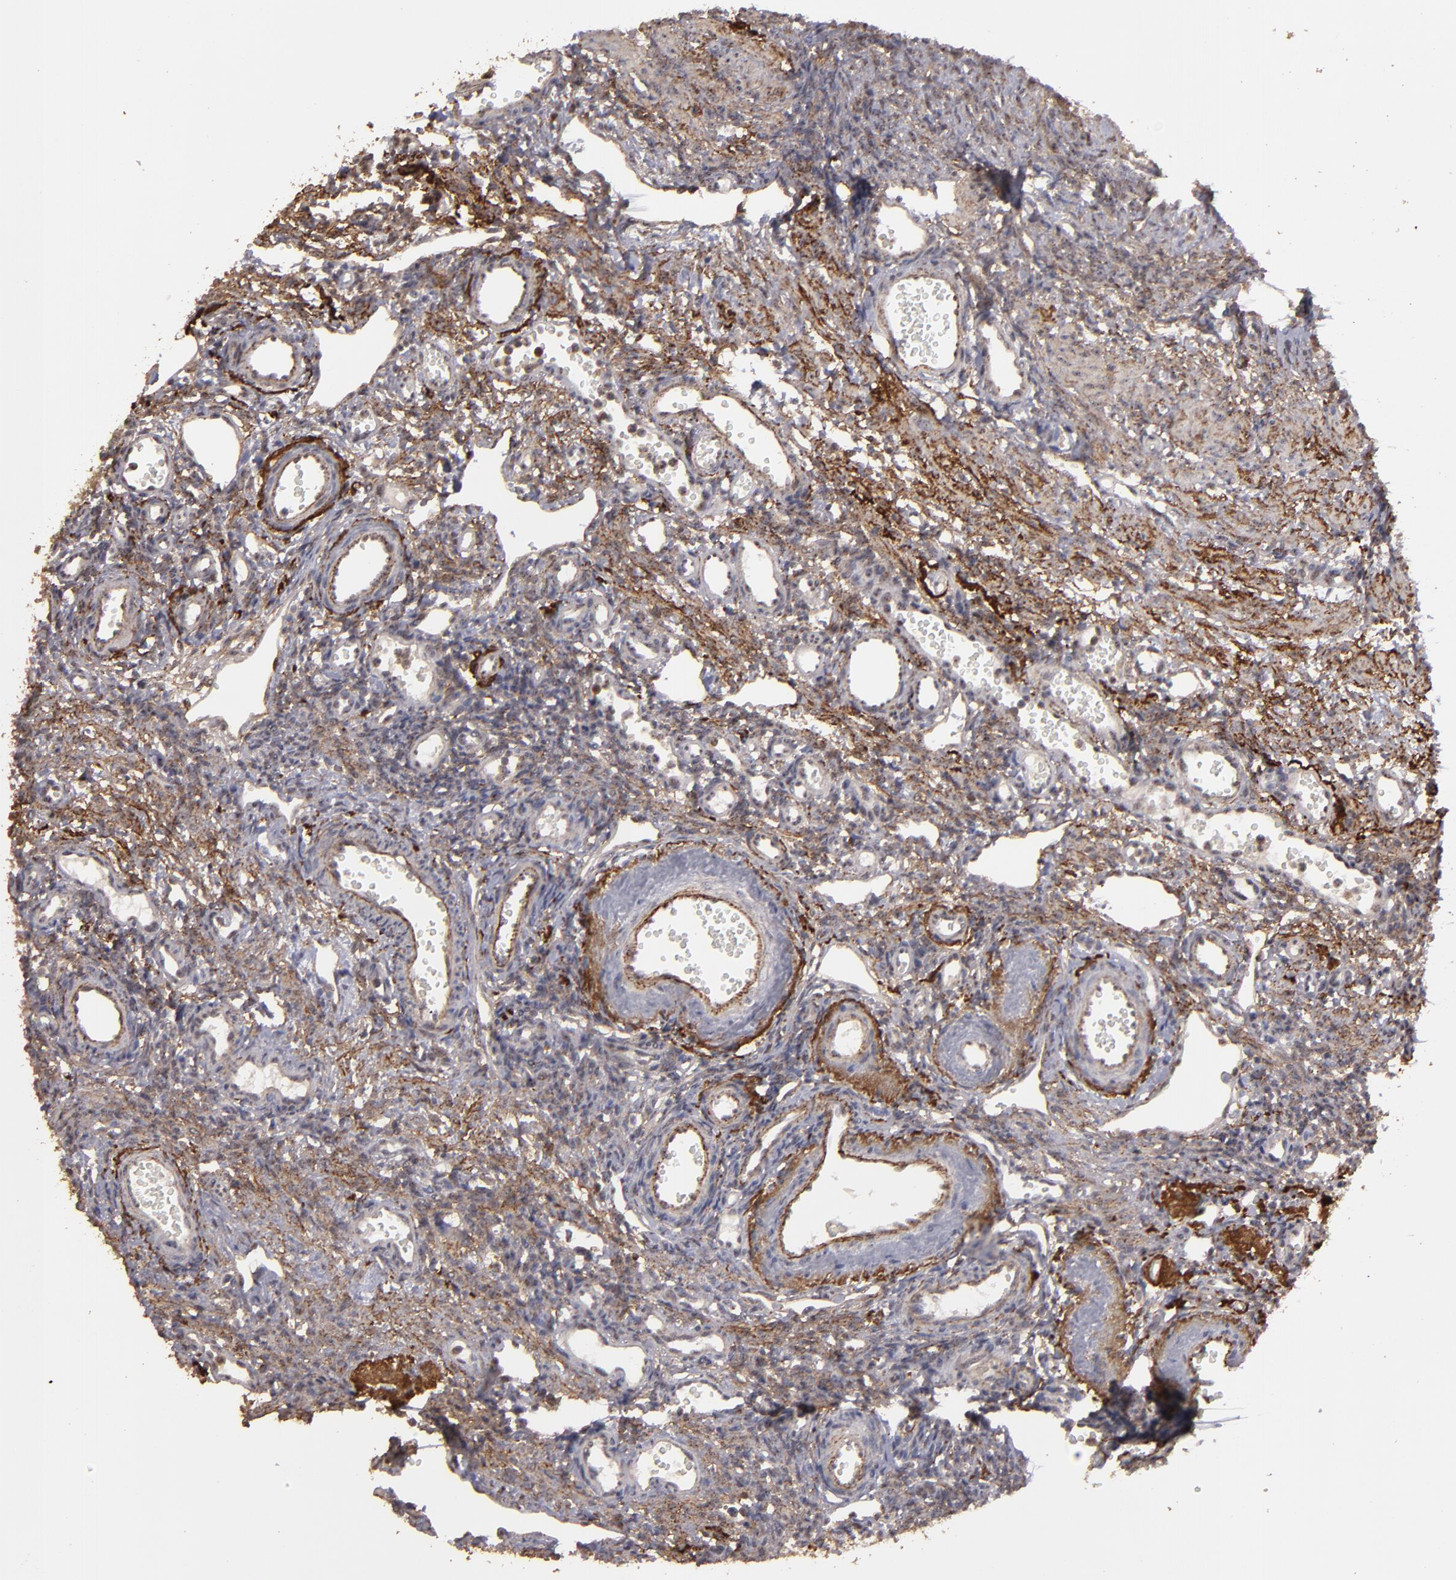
{"staining": {"intensity": "strong", "quantity": ">75%", "location": "cytoplasmic/membranous"}, "tissue": "ovary", "cell_type": "Ovarian stroma cells", "image_type": "normal", "snomed": [{"axis": "morphology", "description": "Normal tissue, NOS"}, {"axis": "topography", "description": "Ovary"}], "caption": "Immunohistochemical staining of unremarkable ovary reveals high levels of strong cytoplasmic/membranous positivity in about >75% of ovarian stroma cells. The protein is shown in brown color, while the nuclei are stained blue.", "gene": "CD55", "patient": {"sex": "female", "age": 33}}